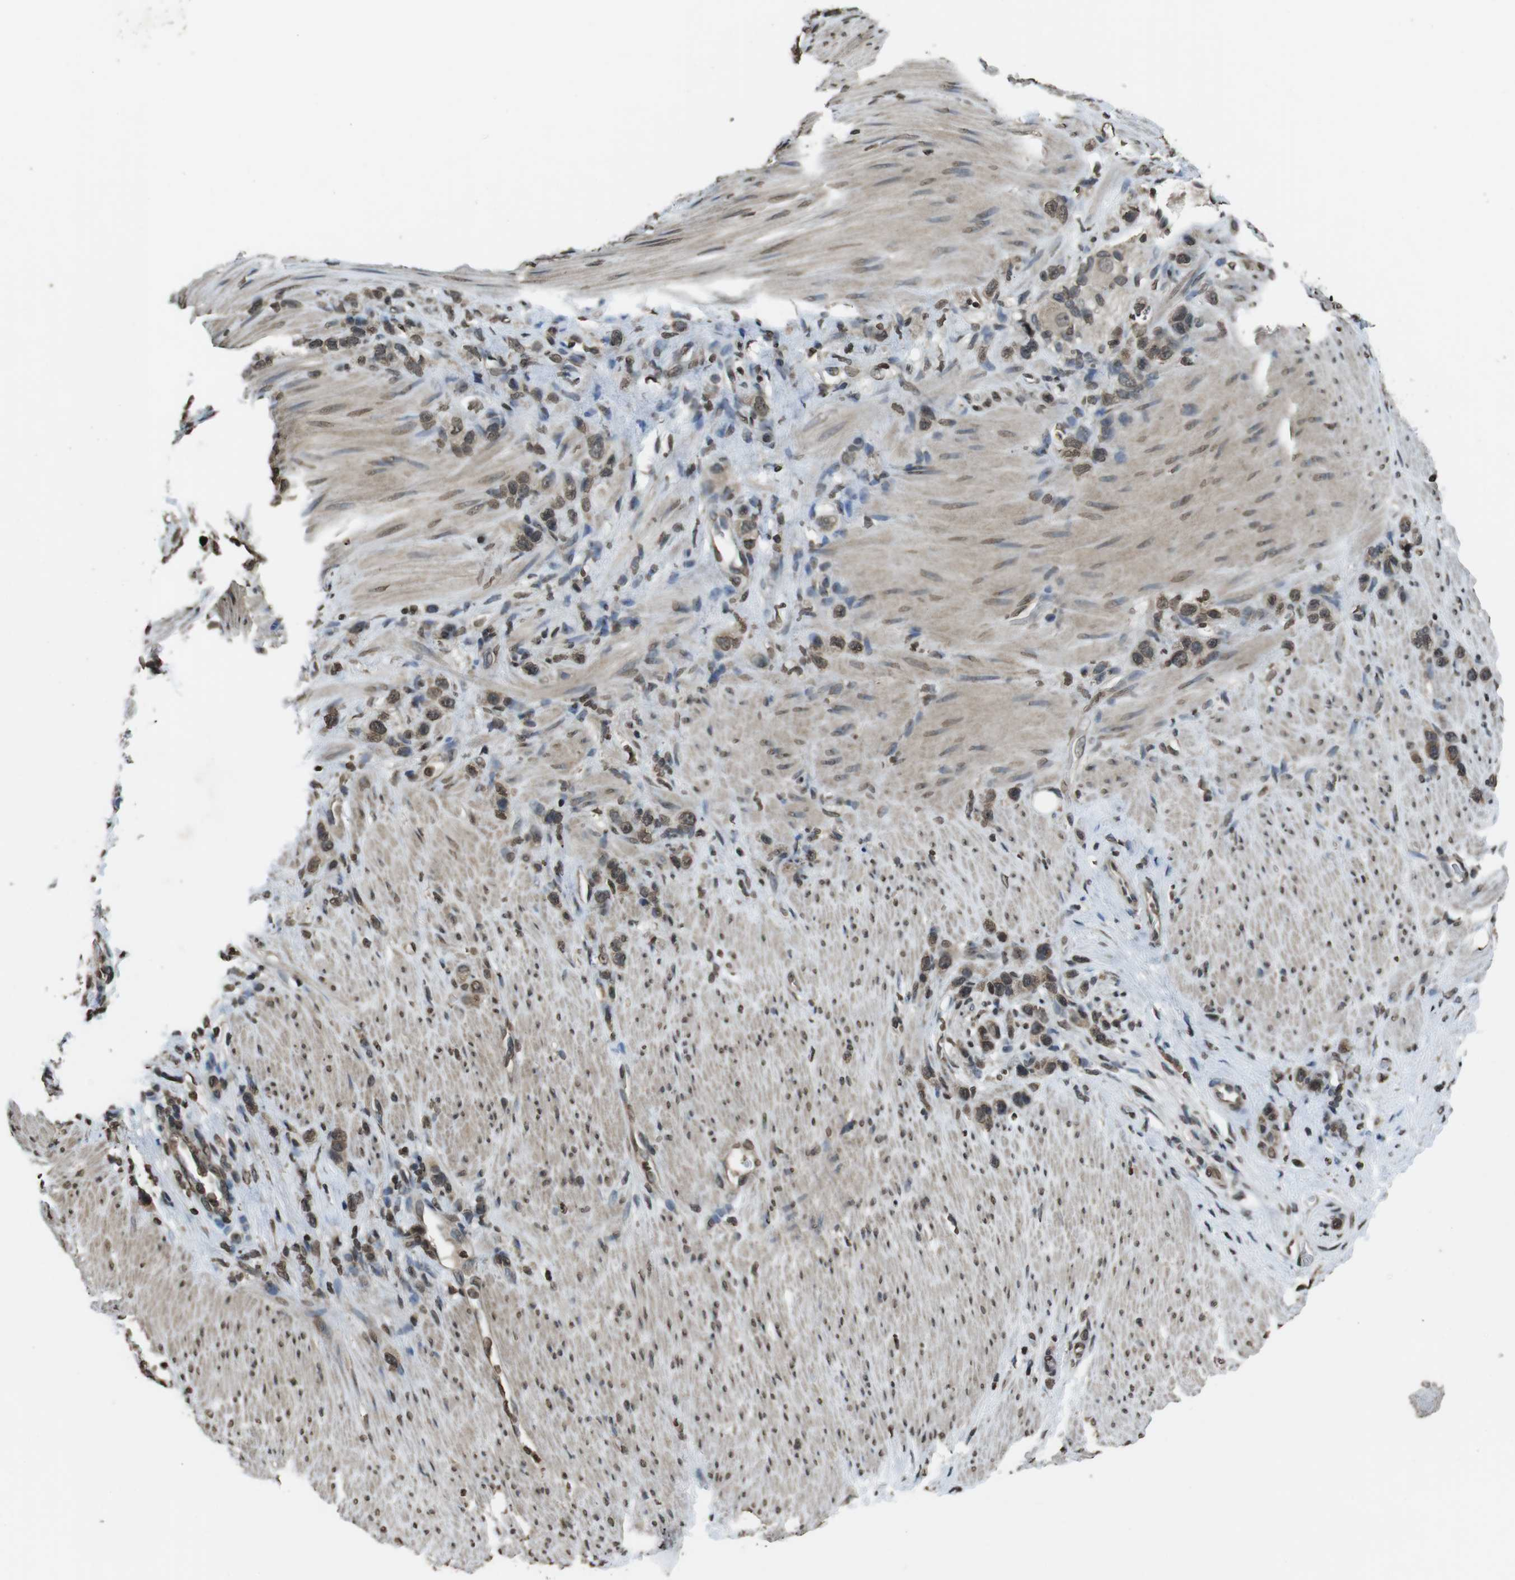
{"staining": {"intensity": "moderate", "quantity": "25%-75%", "location": "cytoplasmic/membranous,nuclear"}, "tissue": "stomach cancer", "cell_type": "Tumor cells", "image_type": "cancer", "snomed": [{"axis": "morphology", "description": "Adenocarcinoma, NOS"}, {"axis": "morphology", "description": "Adenocarcinoma, High grade"}, {"axis": "topography", "description": "Stomach, upper"}, {"axis": "topography", "description": "Stomach, lower"}], "caption": "Stomach adenocarcinoma was stained to show a protein in brown. There is medium levels of moderate cytoplasmic/membranous and nuclear positivity in approximately 25%-75% of tumor cells.", "gene": "MAF", "patient": {"sex": "female", "age": 65}}